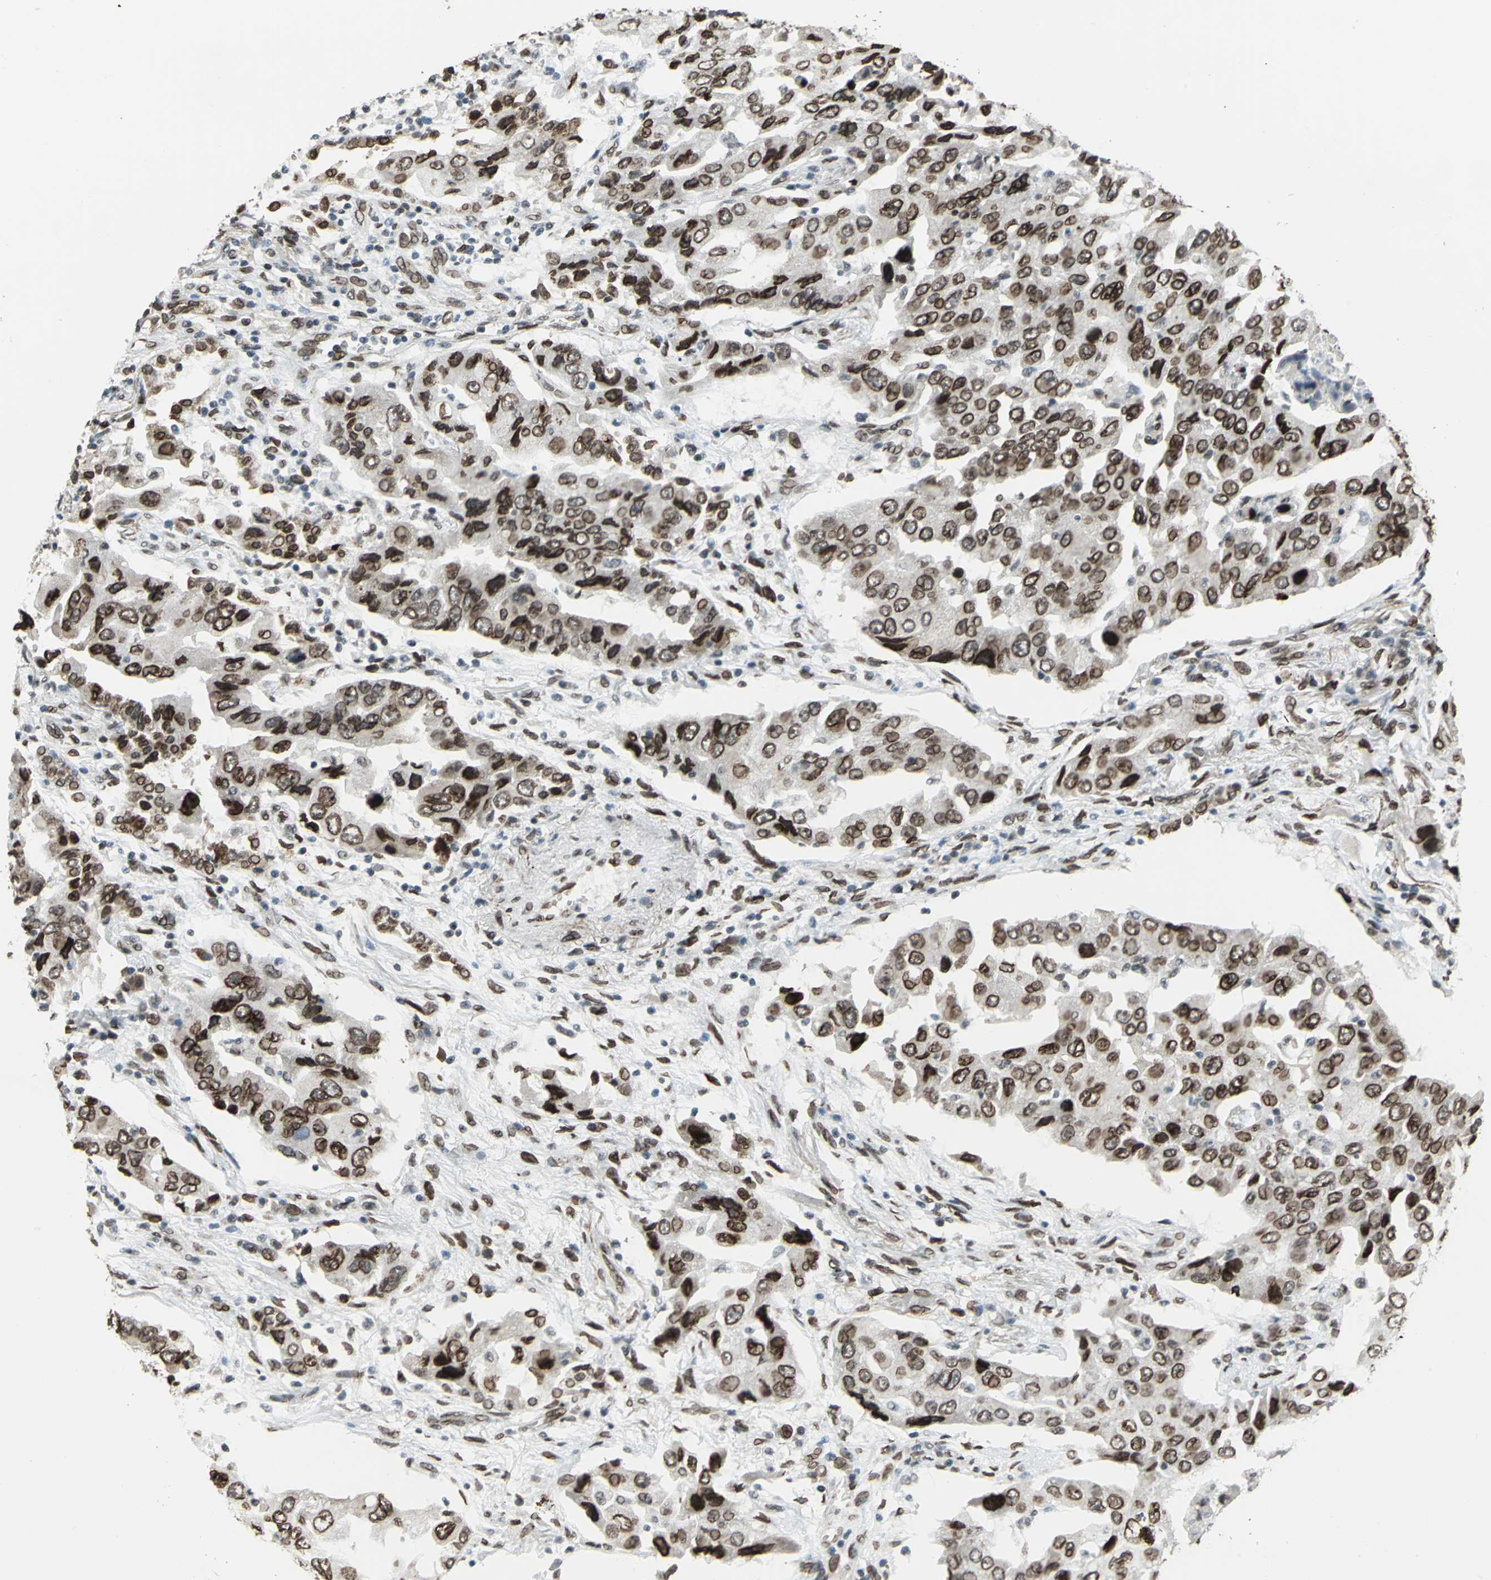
{"staining": {"intensity": "strong", "quantity": ">75%", "location": "cytoplasmic/membranous,nuclear"}, "tissue": "lung cancer", "cell_type": "Tumor cells", "image_type": "cancer", "snomed": [{"axis": "morphology", "description": "Adenocarcinoma, NOS"}, {"axis": "topography", "description": "Lung"}], "caption": "Tumor cells show high levels of strong cytoplasmic/membranous and nuclear positivity in approximately >75% of cells in human lung cancer (adenocarcinoma).", "gene": "ISY1", "patient": {"sex": "female", "age": 65}}